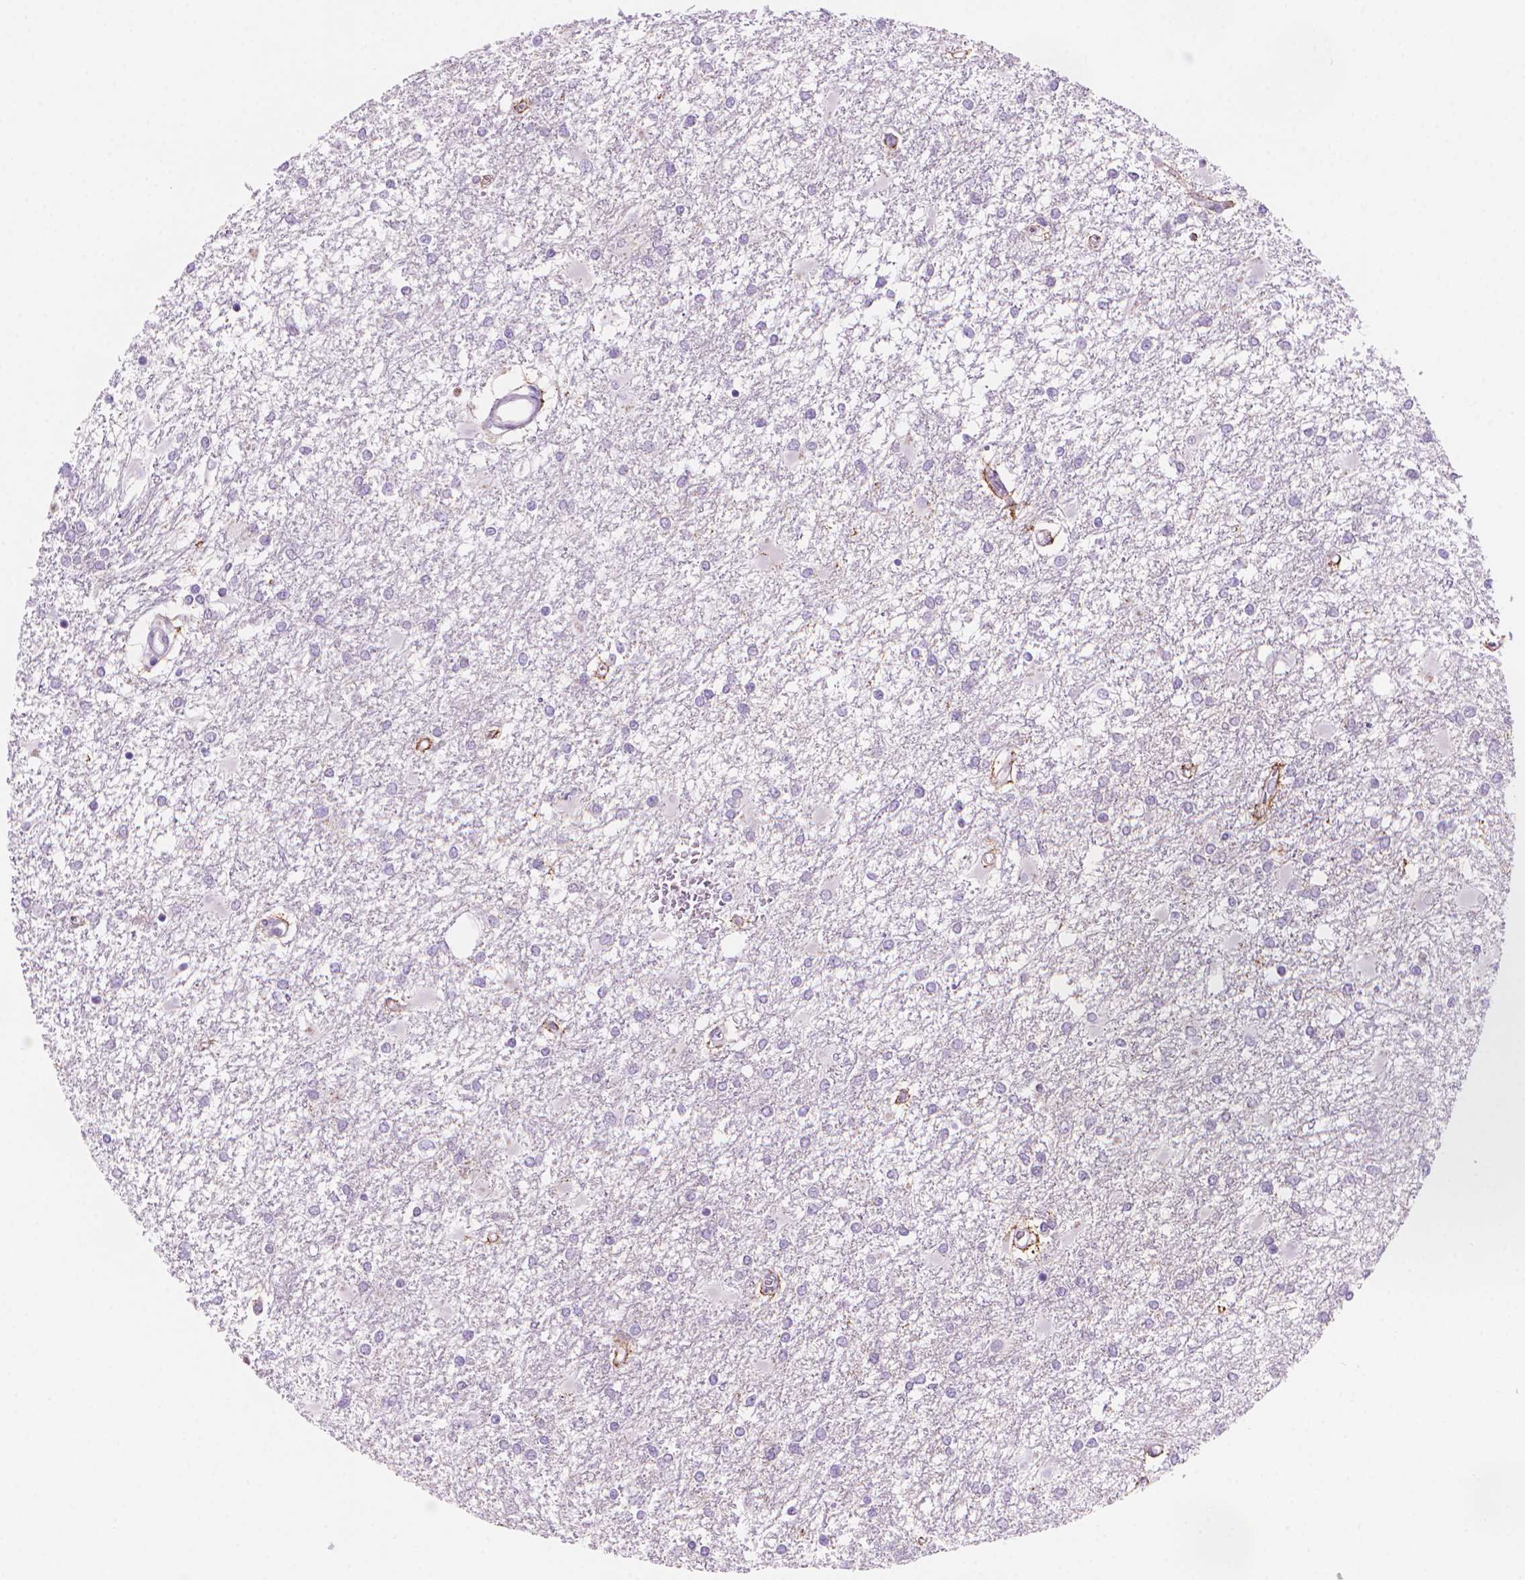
{"staining": {"intensity": "negative", "quantity": "none", "location": "none"}, "tissue": "glioma", "cell_type": "Tumor cells", "image_type": "cancer", "snomed": [{"axis": "morphology", "description": "Glioma, malignant, High grade"}, {"axis": "topography", "description": "Cerebral cortex"}], "caption": "Tumor cells show no significant positivity in malignant high-grade glioma.", "gene": "ENSG00000187186", "patient": {"sex": "male", "age": 79}}